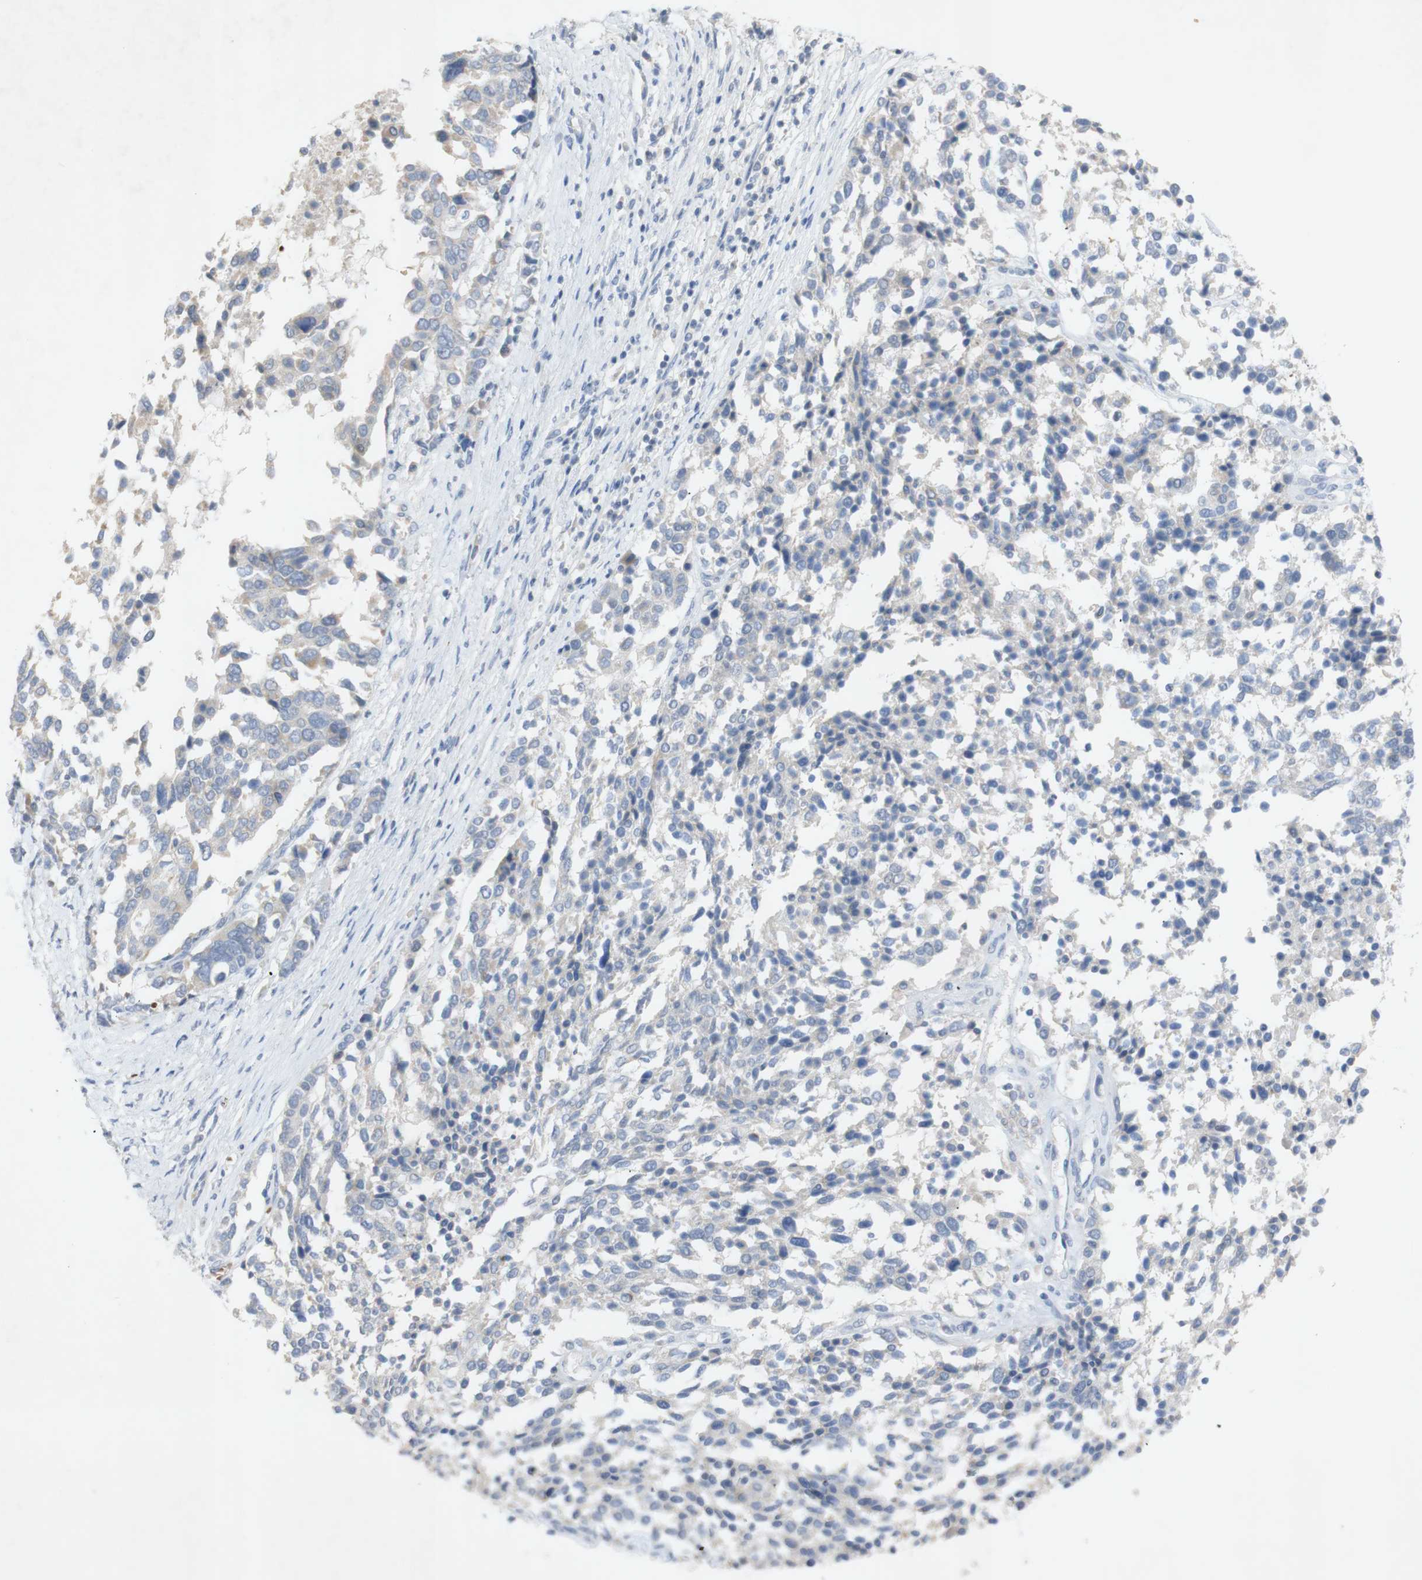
{"staining": {"intensity": "negative", "quantity": "none", "location": "none"}, "tissue": "ovarian cancer", "cell_type": "Tumor cells", "image_type": "cancer", "snomed": [{"axis": "morphology", "description": "Cystadenocarcinoma, serous, NOS"}, {"axis": "topography", "description": "Ovary"}], "caption": "Immunohistochemical staining of human ovarian cancer (serous cystadenocarcinoma) shows no significant positivity in tumor cells.", "gene": "EPO", "patient": {"sex": "female", "age": 44}}